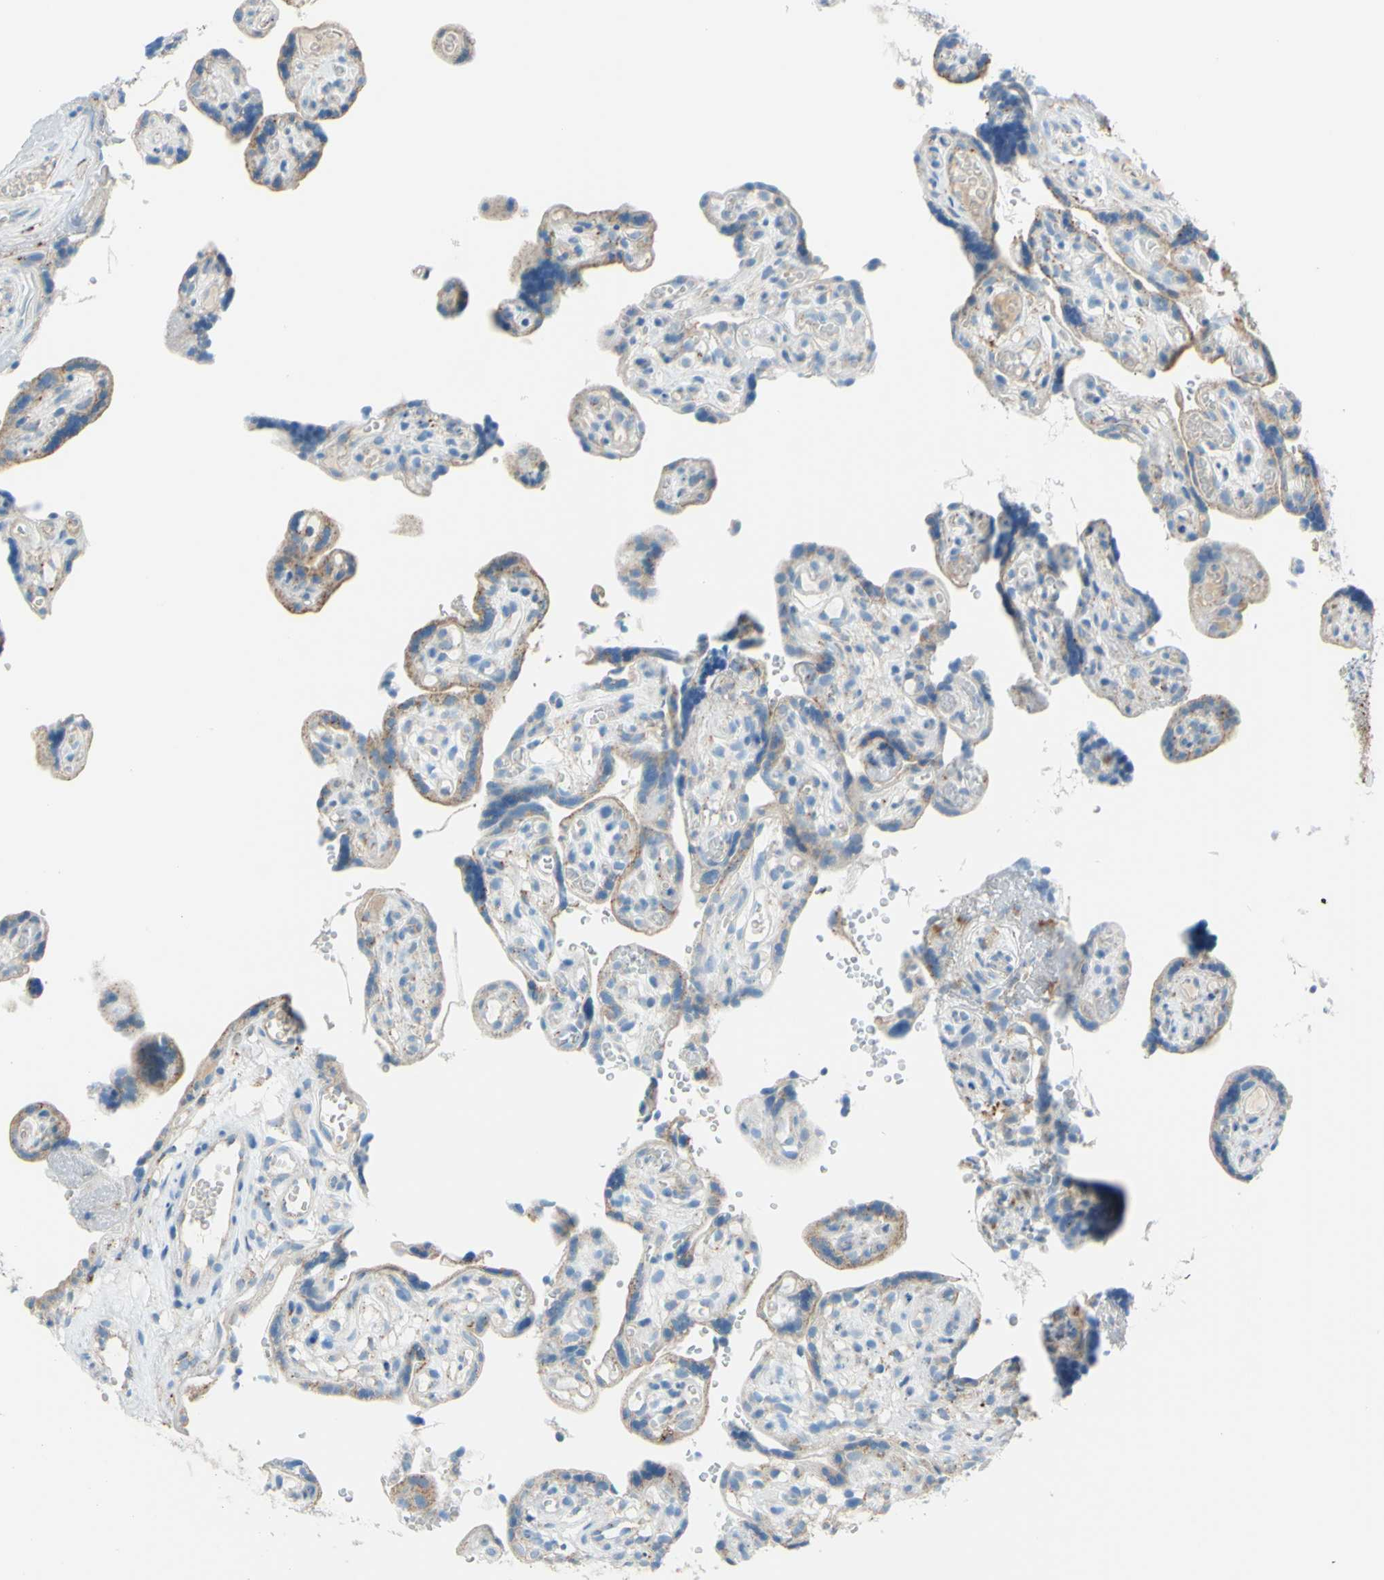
{"staining": {"intensity": "moderate", "quantity": "<25%", "location": "cytoplasmic/membranous"}, "tissue": "placenta", "cell_type": "Decidual cells", "image_type": "normal", "snomed": [{"axis": "morphology", "description": "Normal tissue, NOS"}, {"axis": "topography", "description": "Placenta"}], "caption": "This is an image of immunohistochemistry staining of normal placenta, which shows moderate staining in the cytoplasmic/membranous of decidual cells.", "gene": "CTSD", "patient": {"sex": "female", "age": 30}}